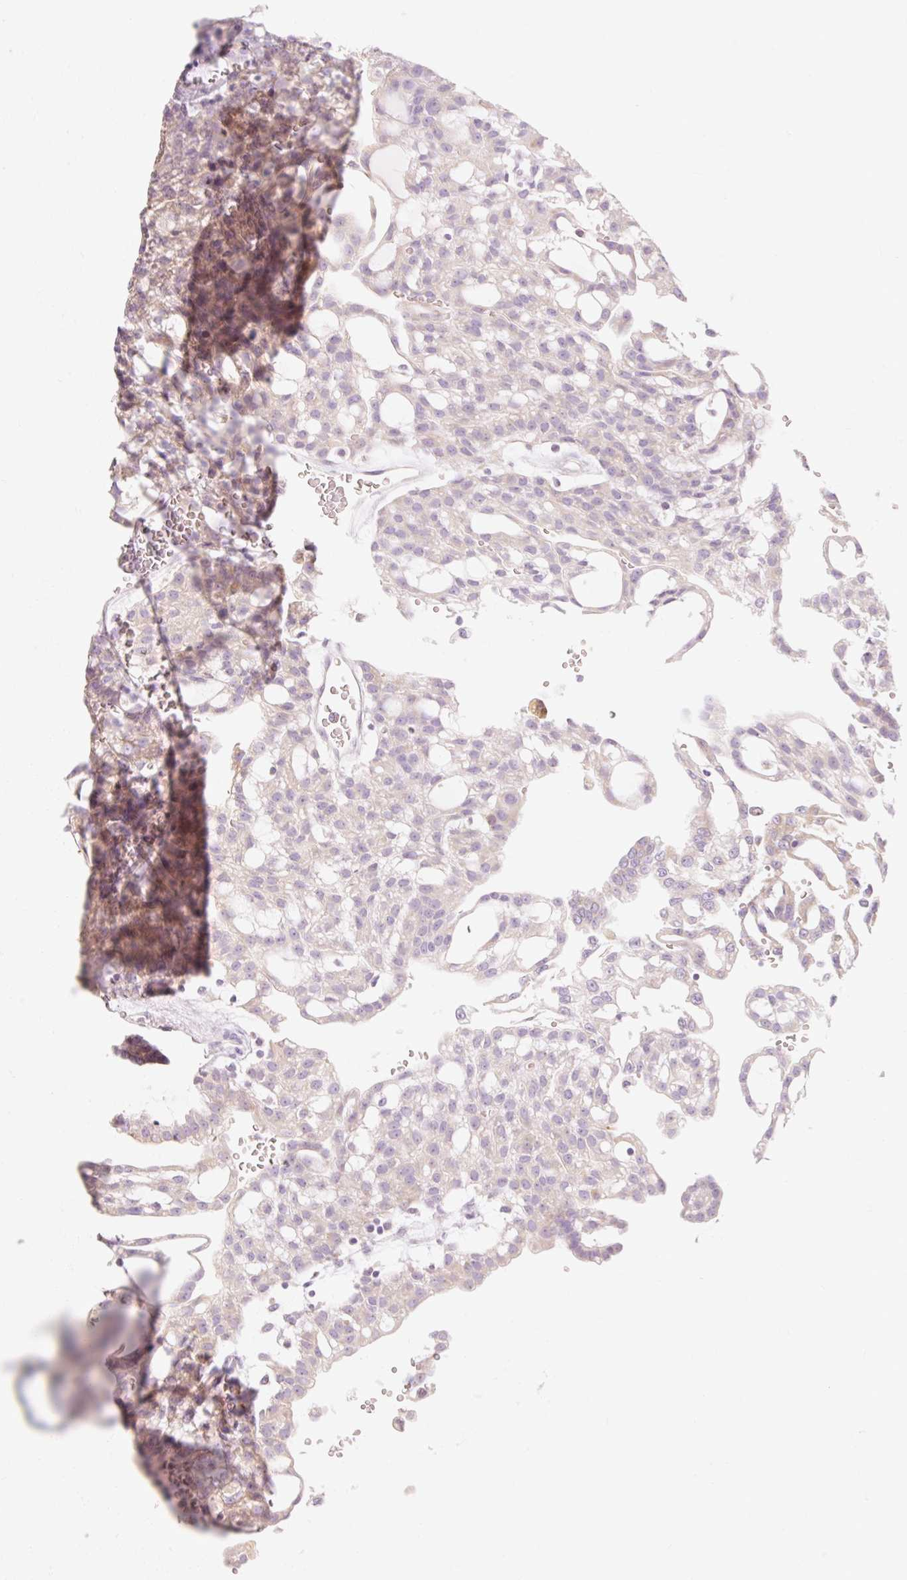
{"staining": {"intensity": "weak", "quantity": "<25%", "location": "cytoplasmic/membranous"}, "tissue": "renal cancer", "cell_type": "Tumor cells", "image_type": "cancer", "snomed": [{"axis": "morphology", "description": "Adenocarcinoma, NOS"}, {"axis": "topography", "description": "Kidney"}], "caption": "Tumor cells are negative for protein expression in human renal adenocarcinoma. The staining was performed using DAB (3,3'-diaminobenzidine) to visualize the protein expression in brown, while the nuclei were stained in blue with hematoxylin (Magnification: 20x).", "gene": "MYO1D", "patient": {"sex": "male", "age": 63}}